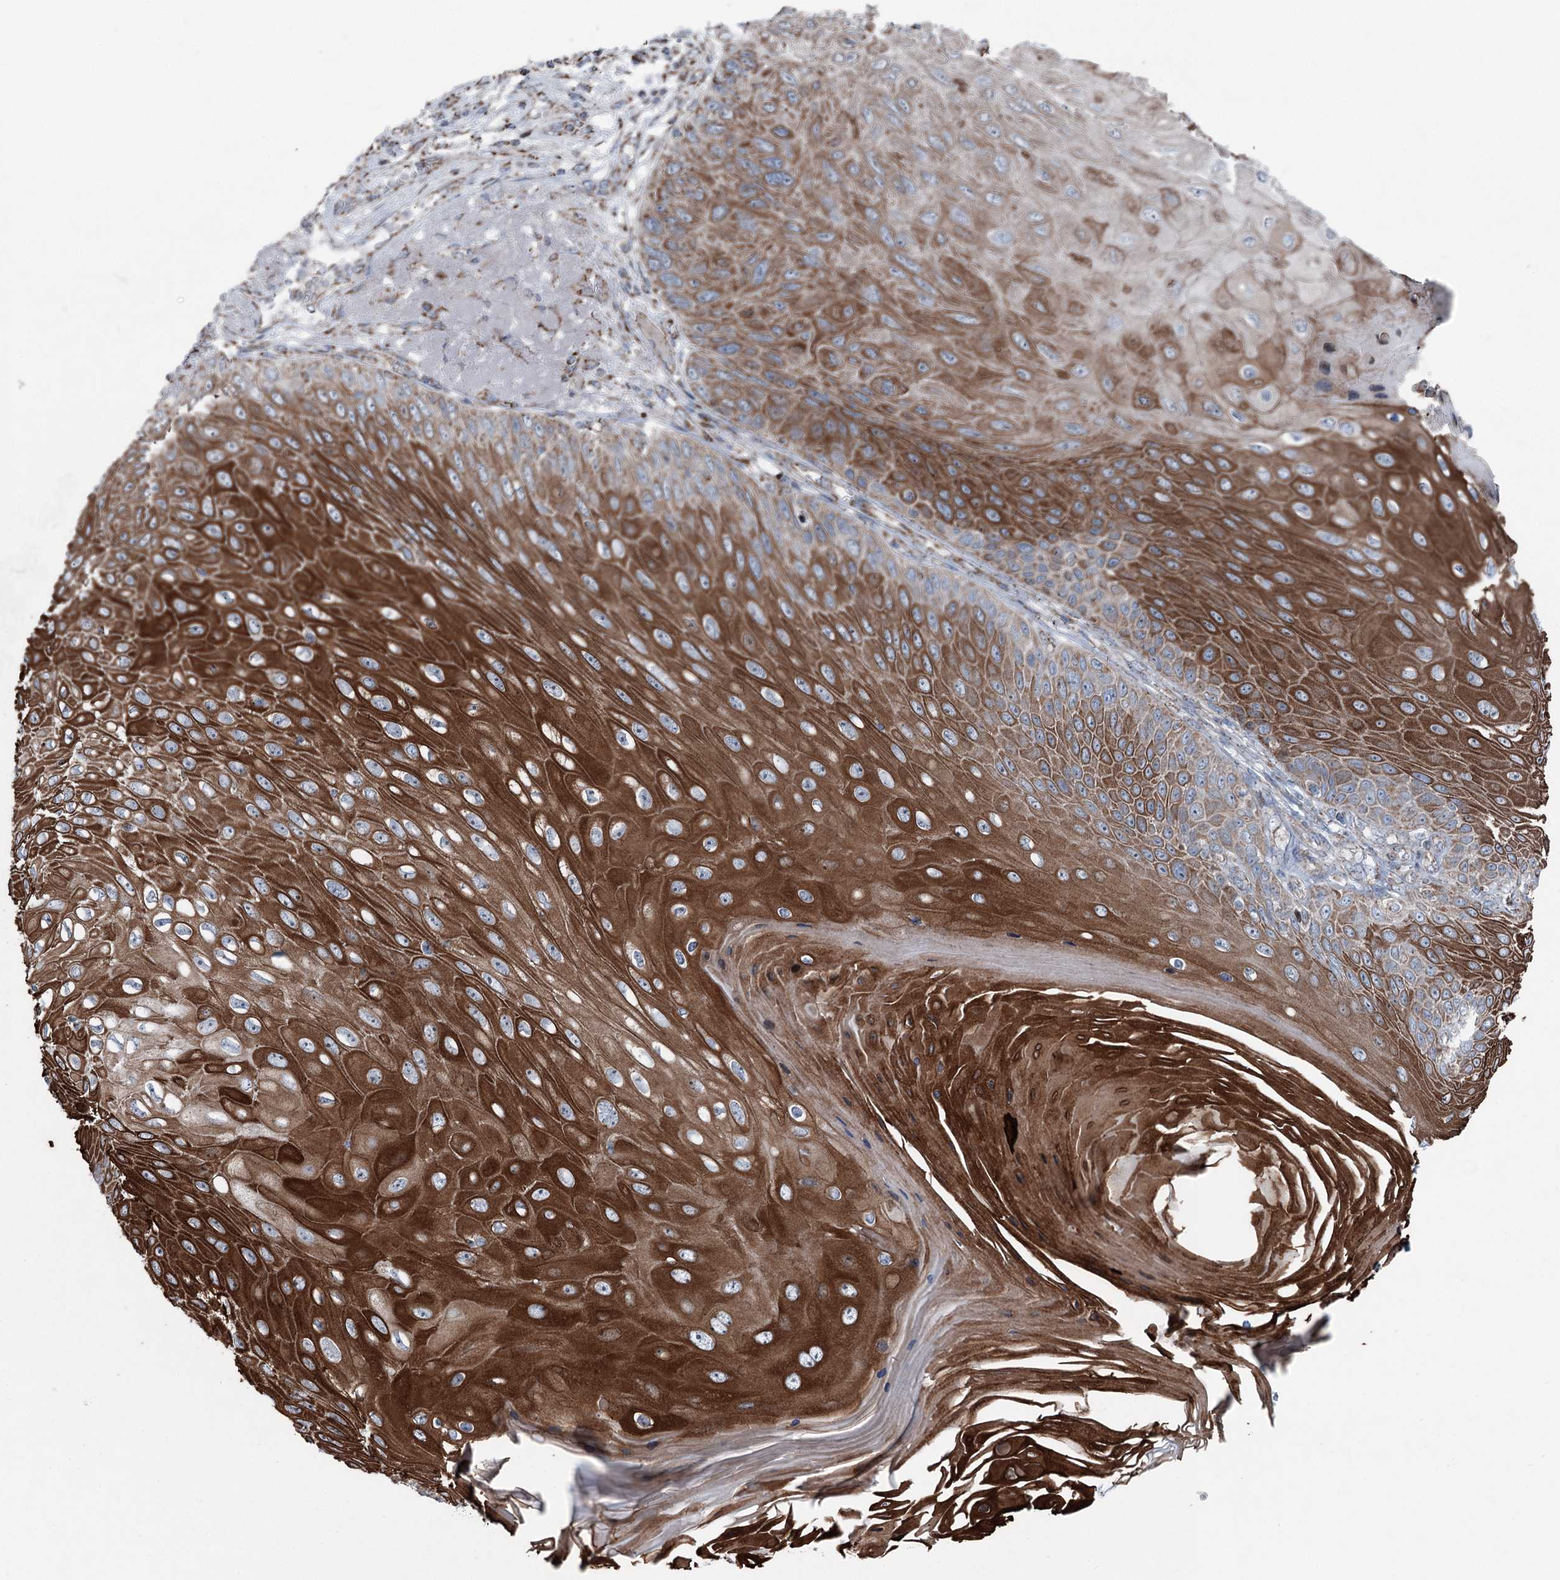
{"staining": {"intensity": "strong", "quantity": ">75%", "location": "cytoplasmic/membranous"}, "tissue": "skin cancer", "cell_type": "Tumor cells", "image_type": "cancer", "snomed": [{"axis": "morphology", "description": "Squamous cell carcinoma, NOS"}, {"axis": "topography", "description": "Skin"}], "caption": "Skin cancer tissue shows strong cytoplasmic/membranous expression in approximately >75% of tumor cells (Stains: DAB in brown, nuclei in blue, Microscopy: brightfield microscopy at high magnification).", "gene": "UCN3", "patient": {"sex": "female", "age": 88}}